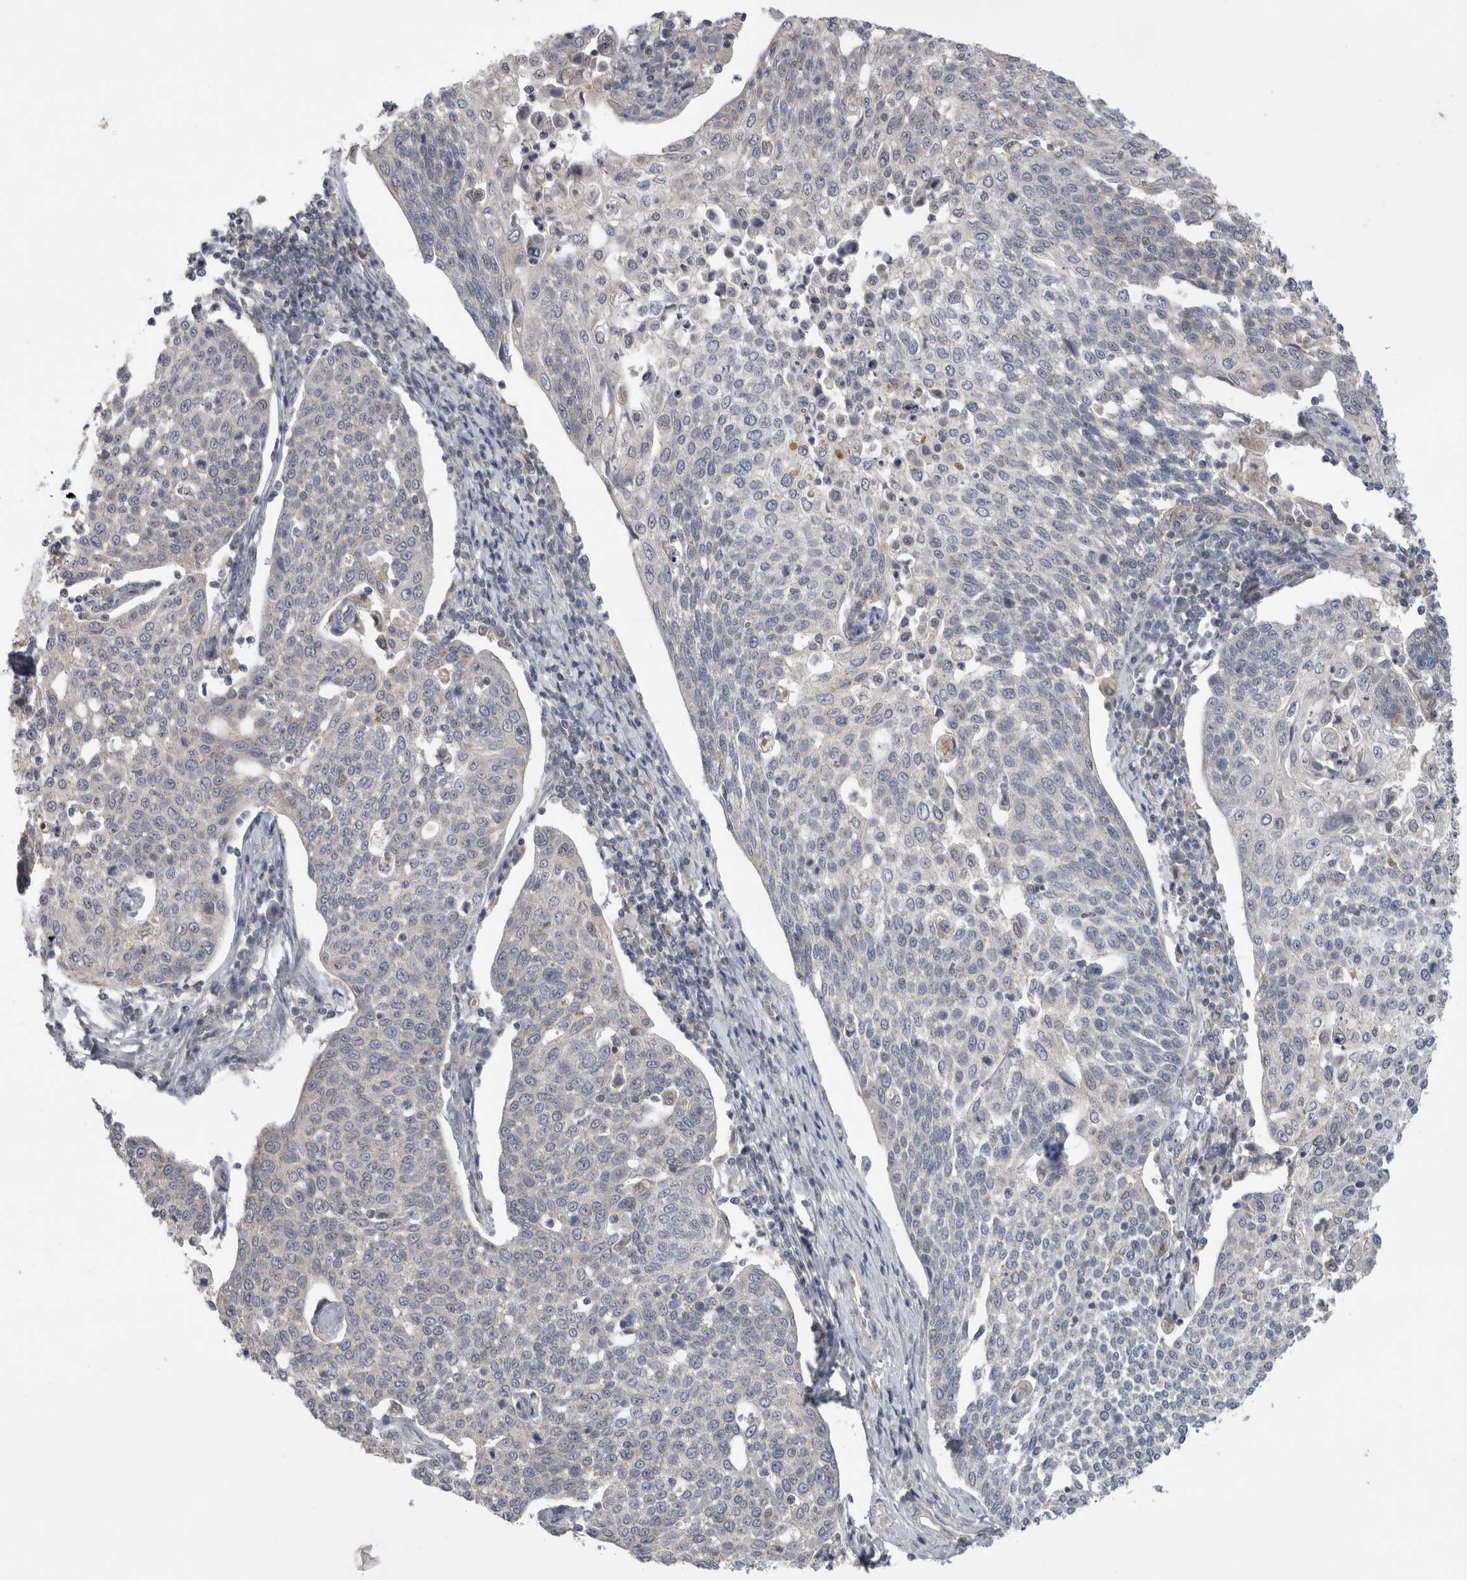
{"staining": {"intensity": "negative", "quantity": "none", "location": "none"}, "tissue": "cervical cancer", "cell_type": "Tumor cells", "image_type": "cancer", "snomed": [{"axis": "morphology", "description": "Squamous cell carcinoma, NOS"}, {"axis": "topography", "description": "Cervix"}], "caption": "Histopathology image shows no protein expression in tumor cells of squamous cell carcinoma (cervical) tissue. (DAB immunohistochemistry visualized using brightfield microscopy, high magnification).", "gene": "SRD5A3", "patient": {"sex": "female", "age": 34}}